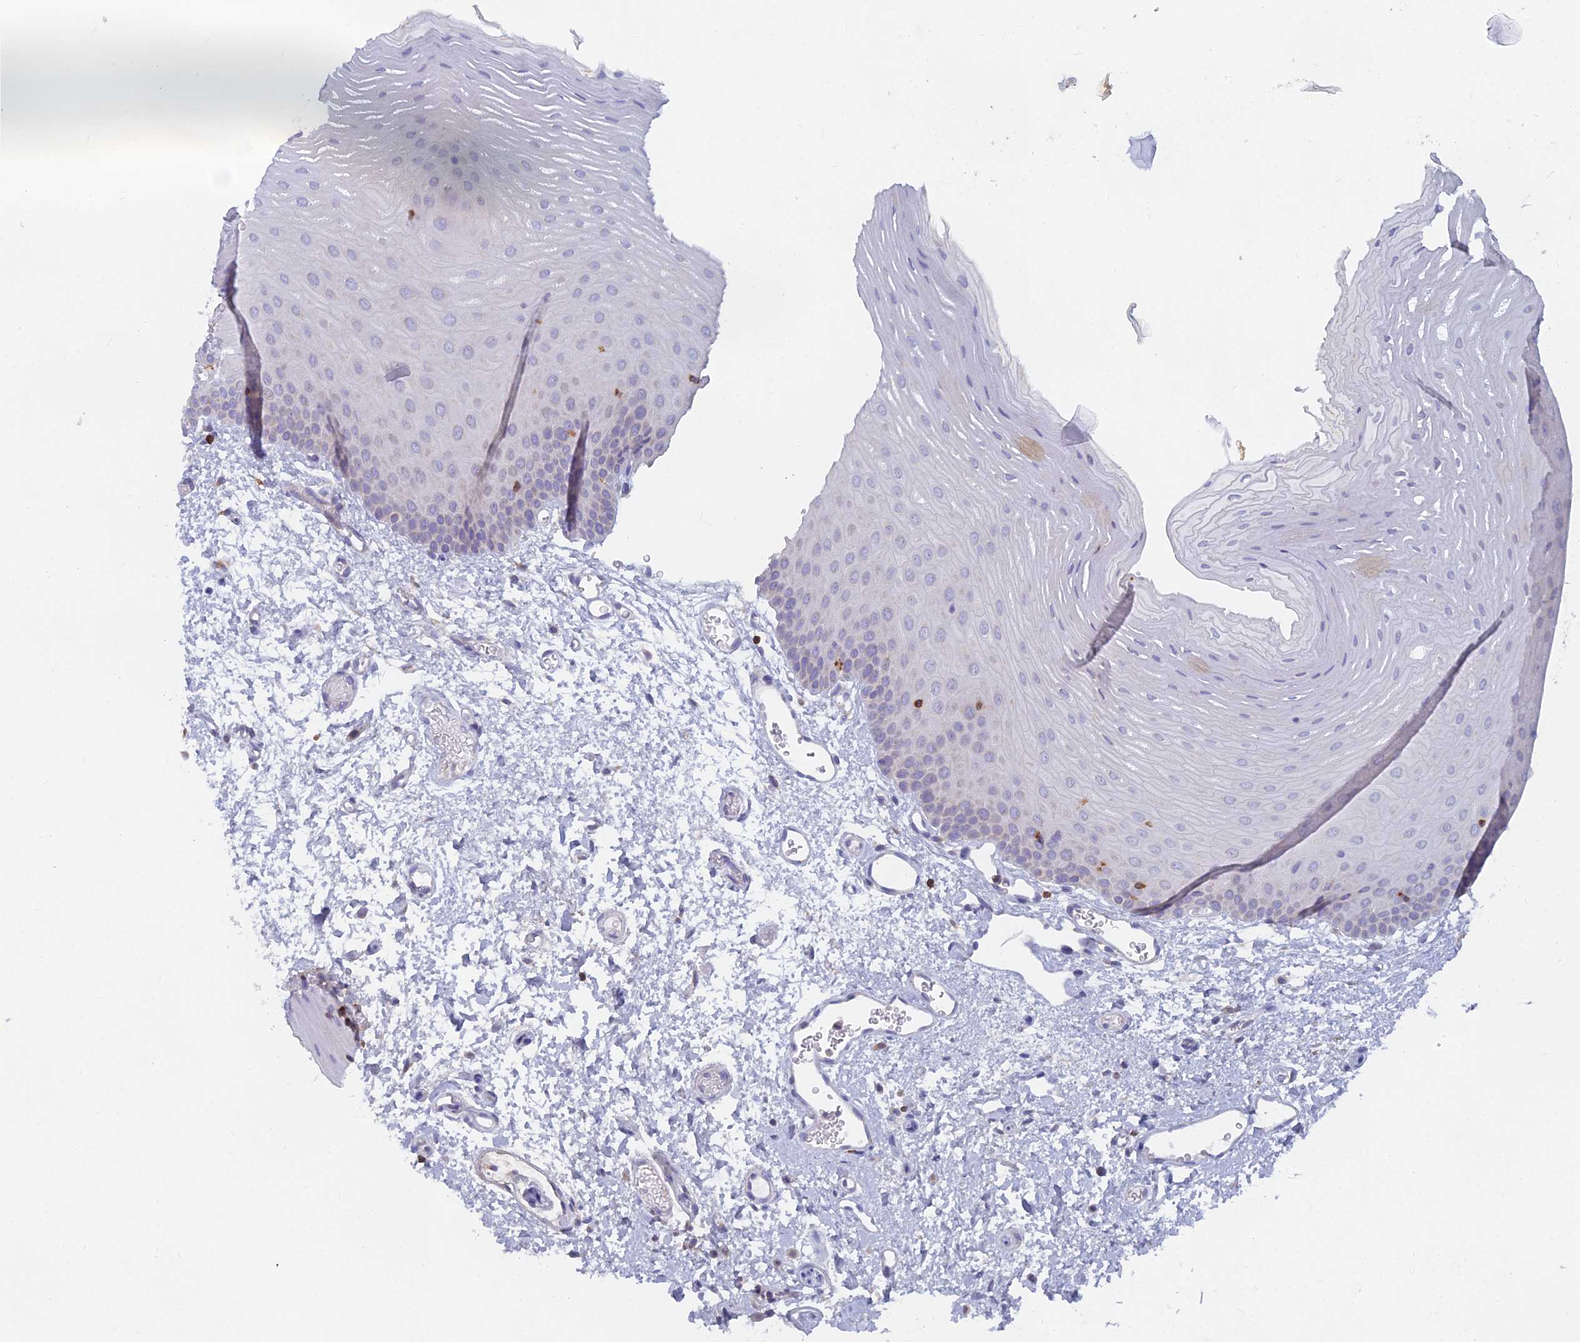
{"staining": {"intensity": "negative", "quantity": "none", "location": "none"}, "tissue": "oral mucosa", "cell_type": "Squamous epithelial cells", "image_type": "normal", "snomed": [{"axis": "morphology", "description": "Normal tissue, NOS"}, {"axis": "topography", "description": "Oral tissue"}], "caption": "Squamous epithelial cells show no significant protein positivity in benign oral mucosa. (DAB (3,3'-diaminobenzidine) IHC, high magnification).", "gene": "ABI3BP", "patient": {"sex": "female", "age": 70}}